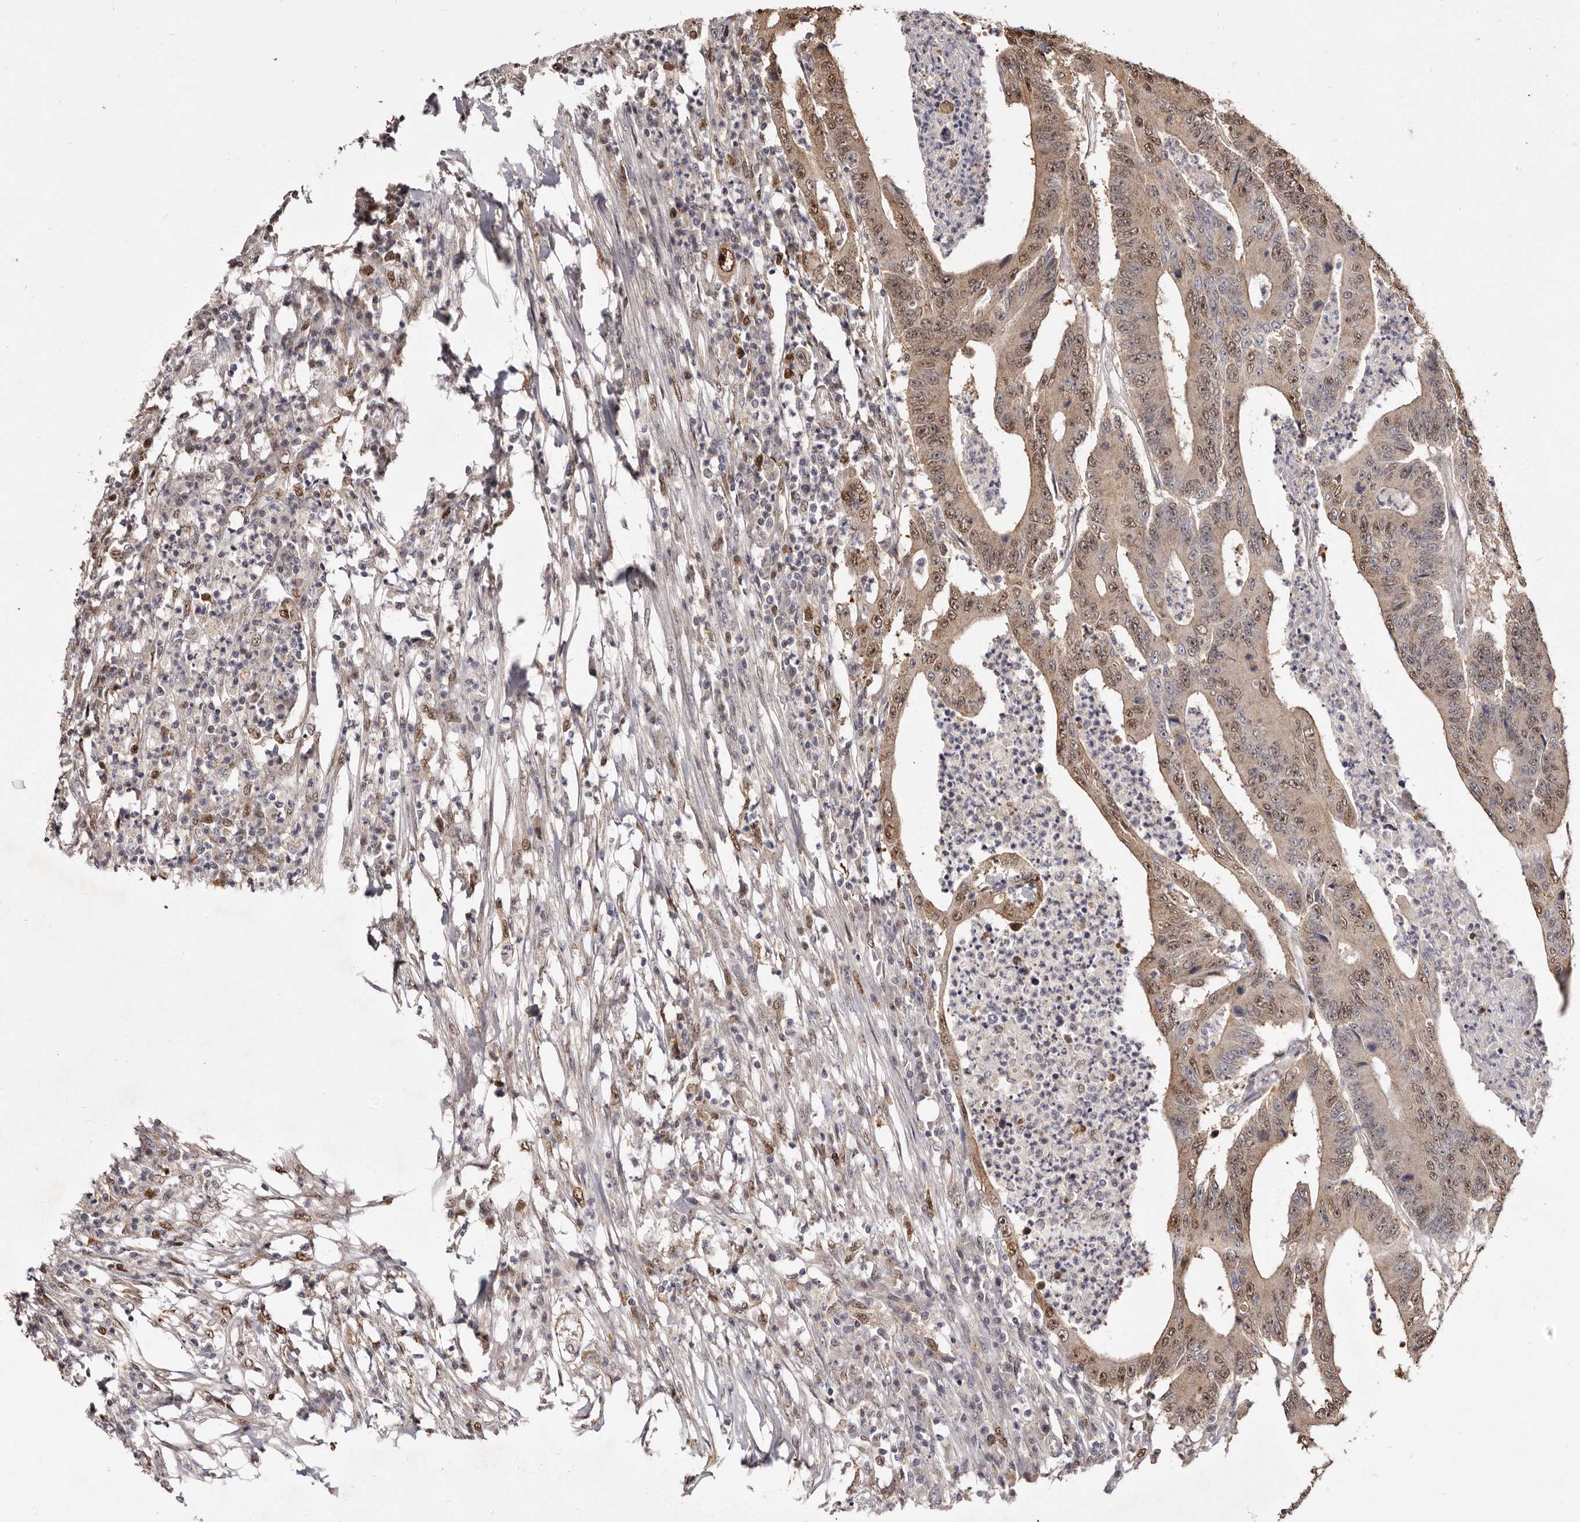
{"staining": {"intensity": "moderate", "quantity": ">75%", "location": "nuclear"}, "tissue": "colorectal cancer", "cell_type": "Tumor cells", "image_type": "cancer", "snomed": [{"axis": "morphology", "description": "Adenocarcinoma, NOS"}, {"axis": "topography", "description": "Colon"}], "caption": "Adenocarcinoma (colorectal) stained with a protein marker demonstrates moderate staining in tumor cells.", "gene": "NOTCH1", "patient": {"sex": "male", "age": 83}}